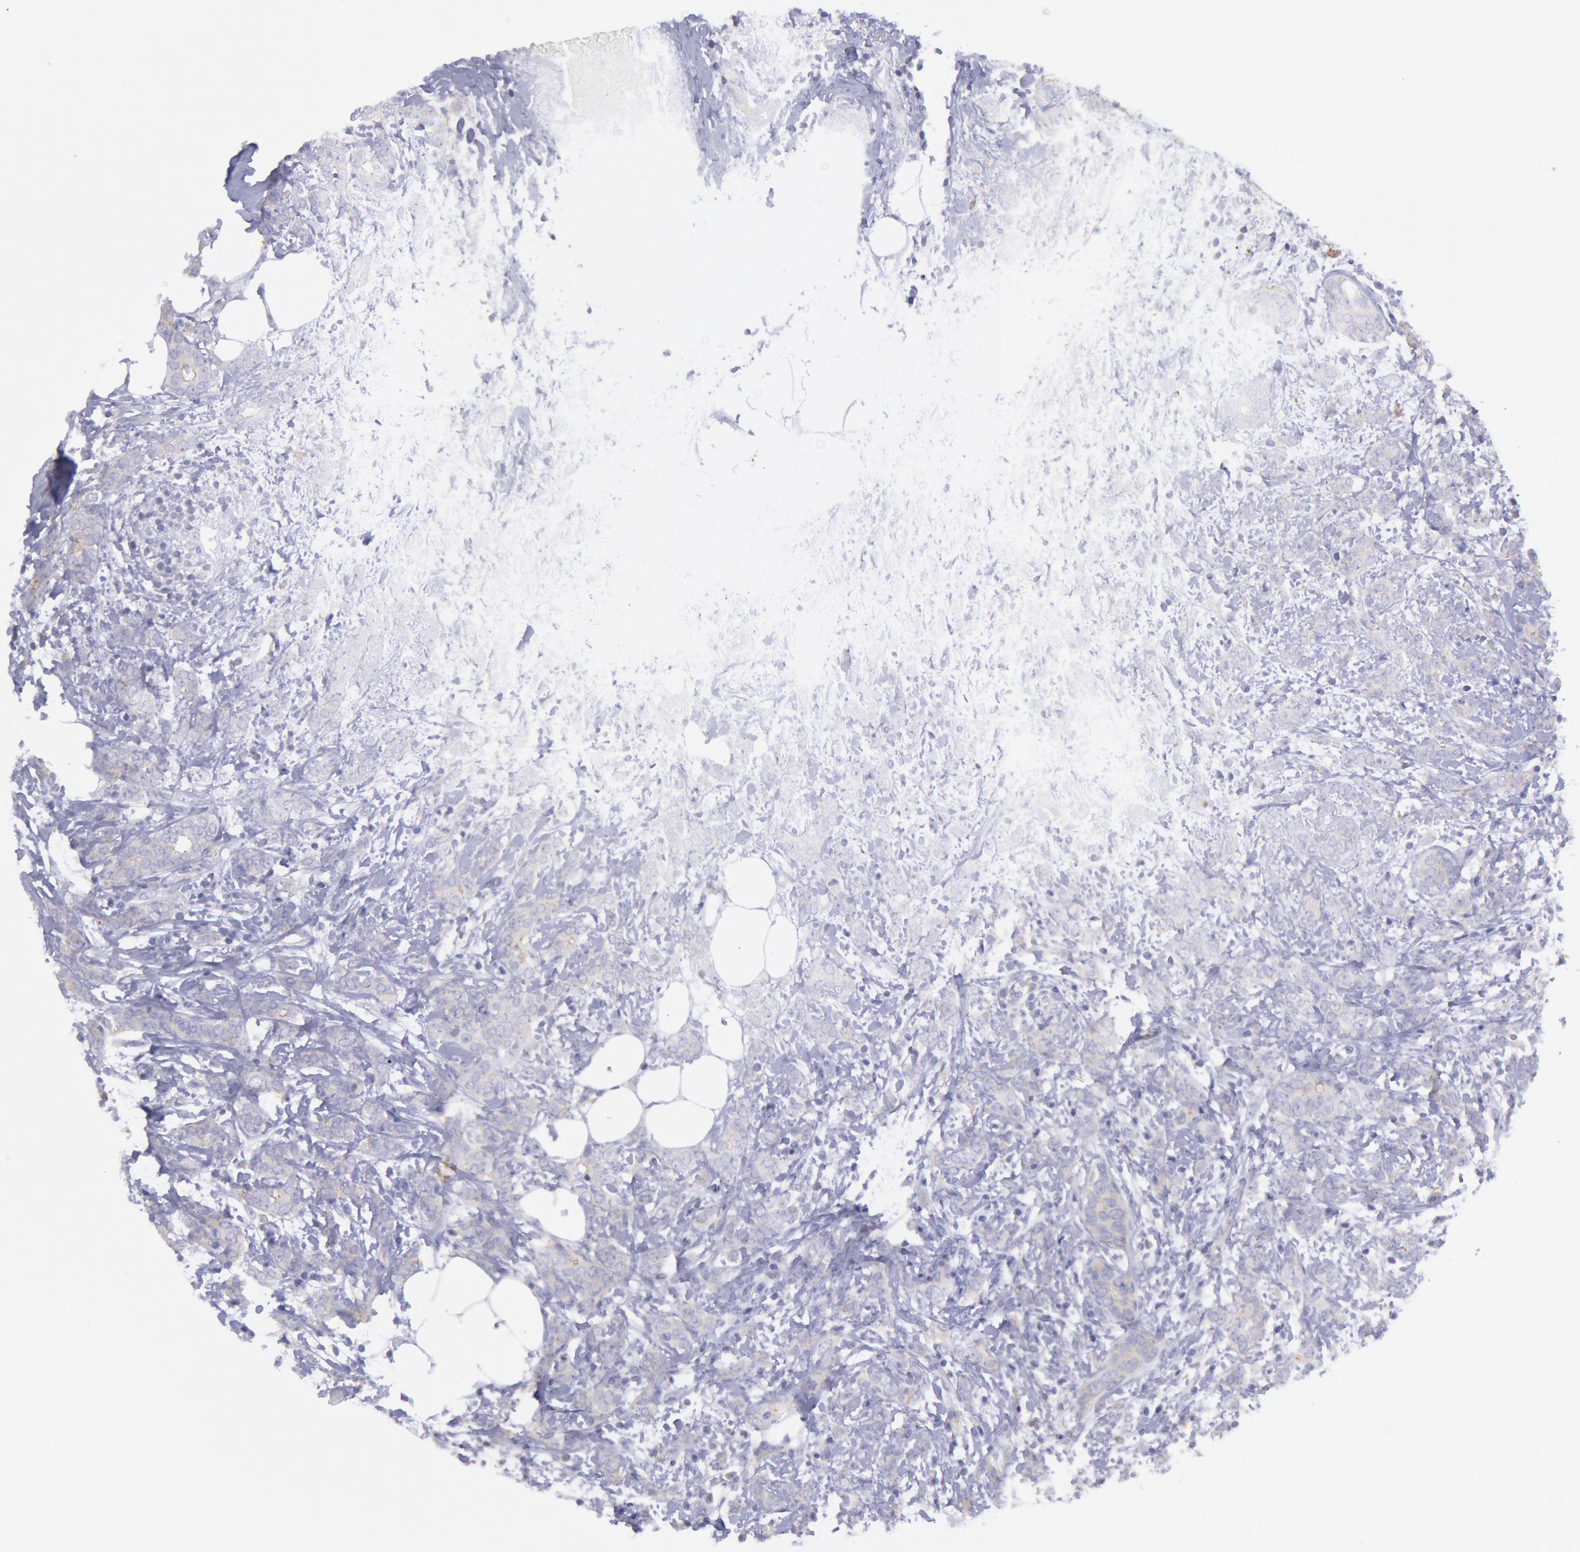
{"staining": {"intensity": "negative", "quantity": "none", "location": "none"}, "tissue": "breast cancer", "cell_type": "Tumor cells", "image_type": "cancer", "snomed": [{"axis": "morphology", "description": "Duct carcinoma"}, {"axis": "topography", "description": "Breast"}], "caption": "There is no significant positivity in tumor cells of invasive ductal carcinoma (breast).", "gene": "MYH7", "patient": {"sex": "female", "age": 53}}